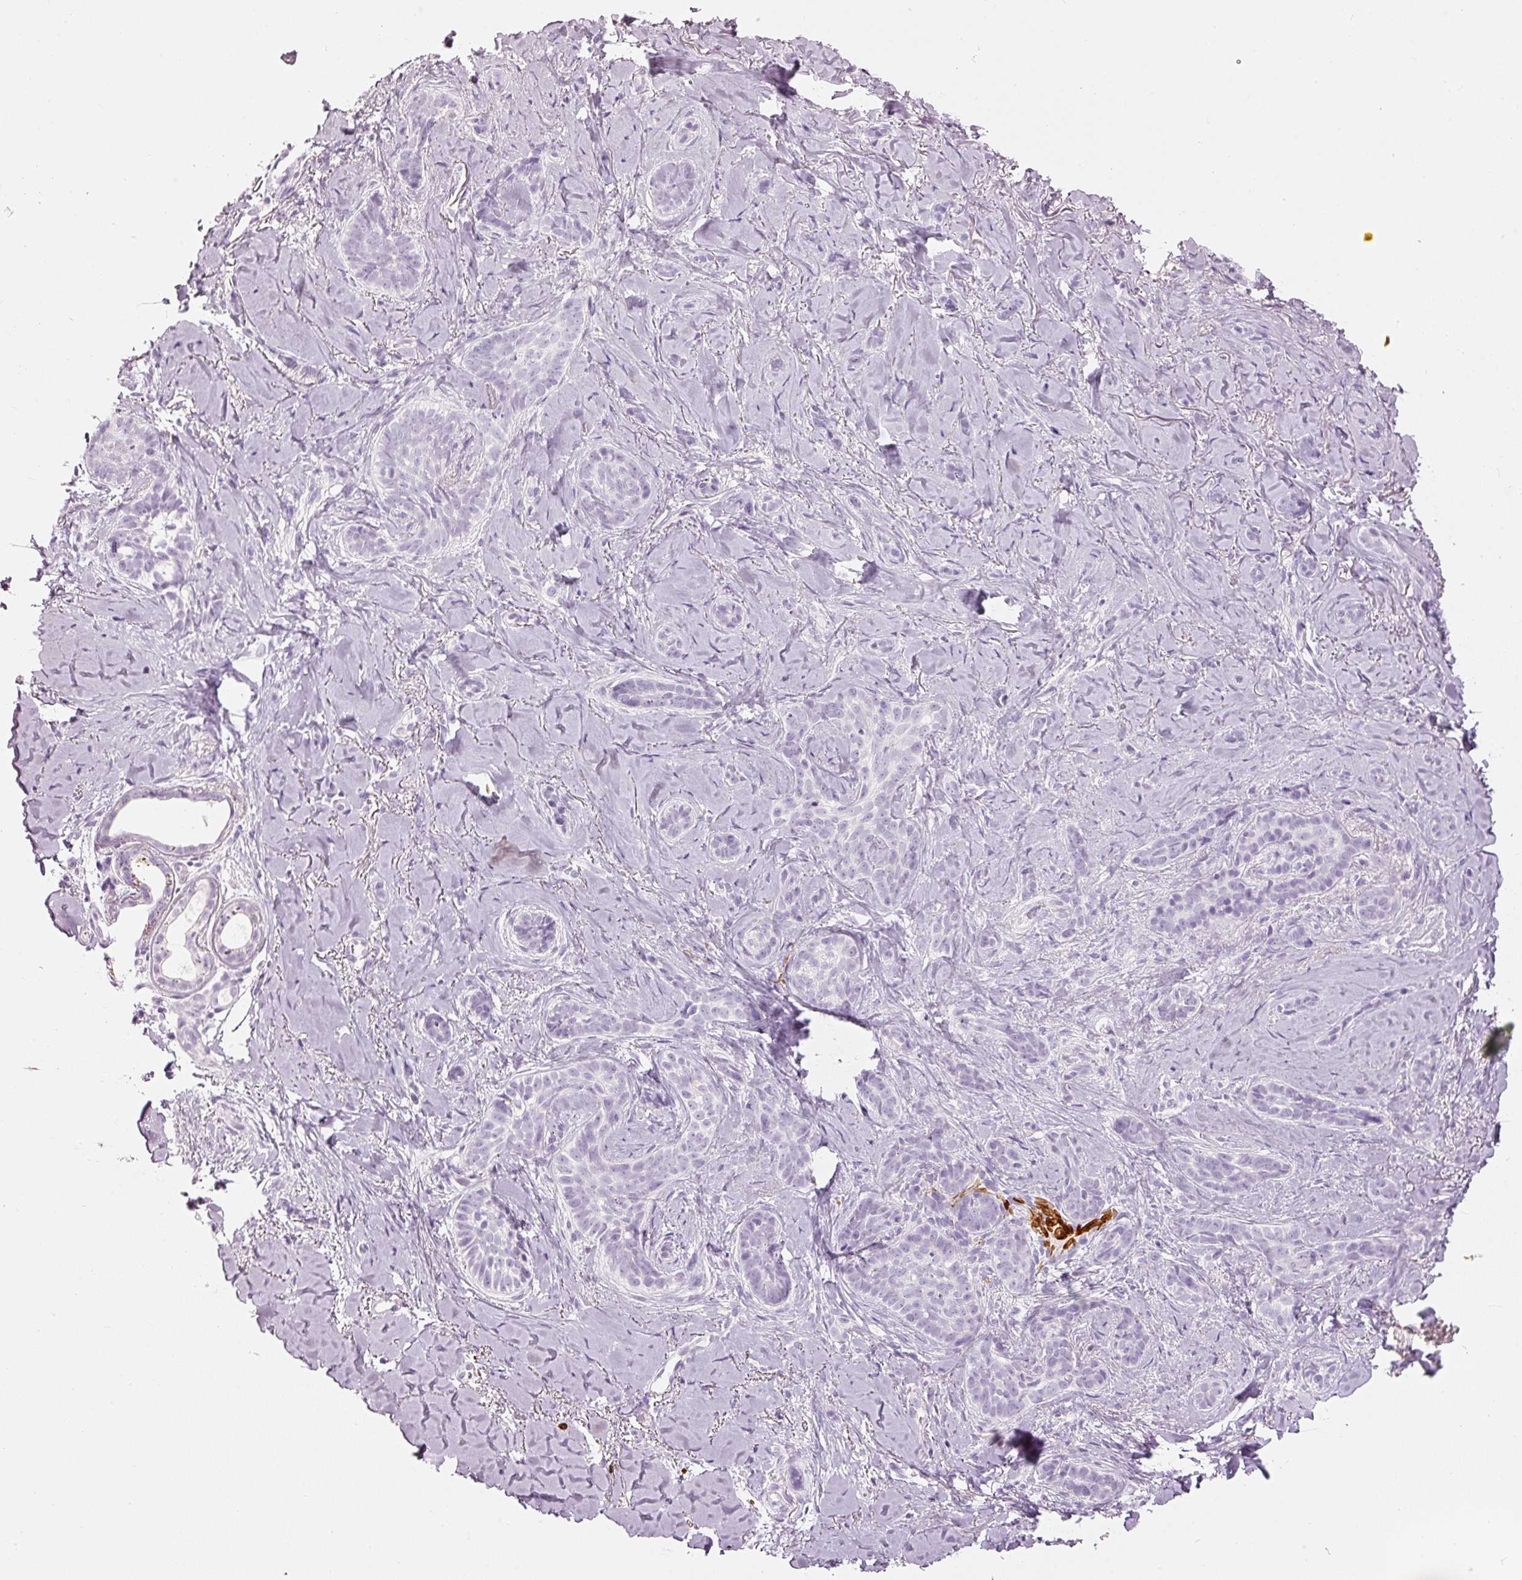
{"staining": {"intensity": "negative", "quantity": "none", "location": "none"}, "tissue": "skin cancer", "cell_type": "Tumor cells", "image_type": "cancer", "snomed": [{"axis": "morphology", "description": "Basal cell carcinoma"}, {"axis": "topography", "description": "Skin"}], "caption": "Immunohistochemical staining of human skin cancer exhibits no significant staining in tumor cells.", "gene": "LECT2", "patient": {"sex": "female", "age": 55}}